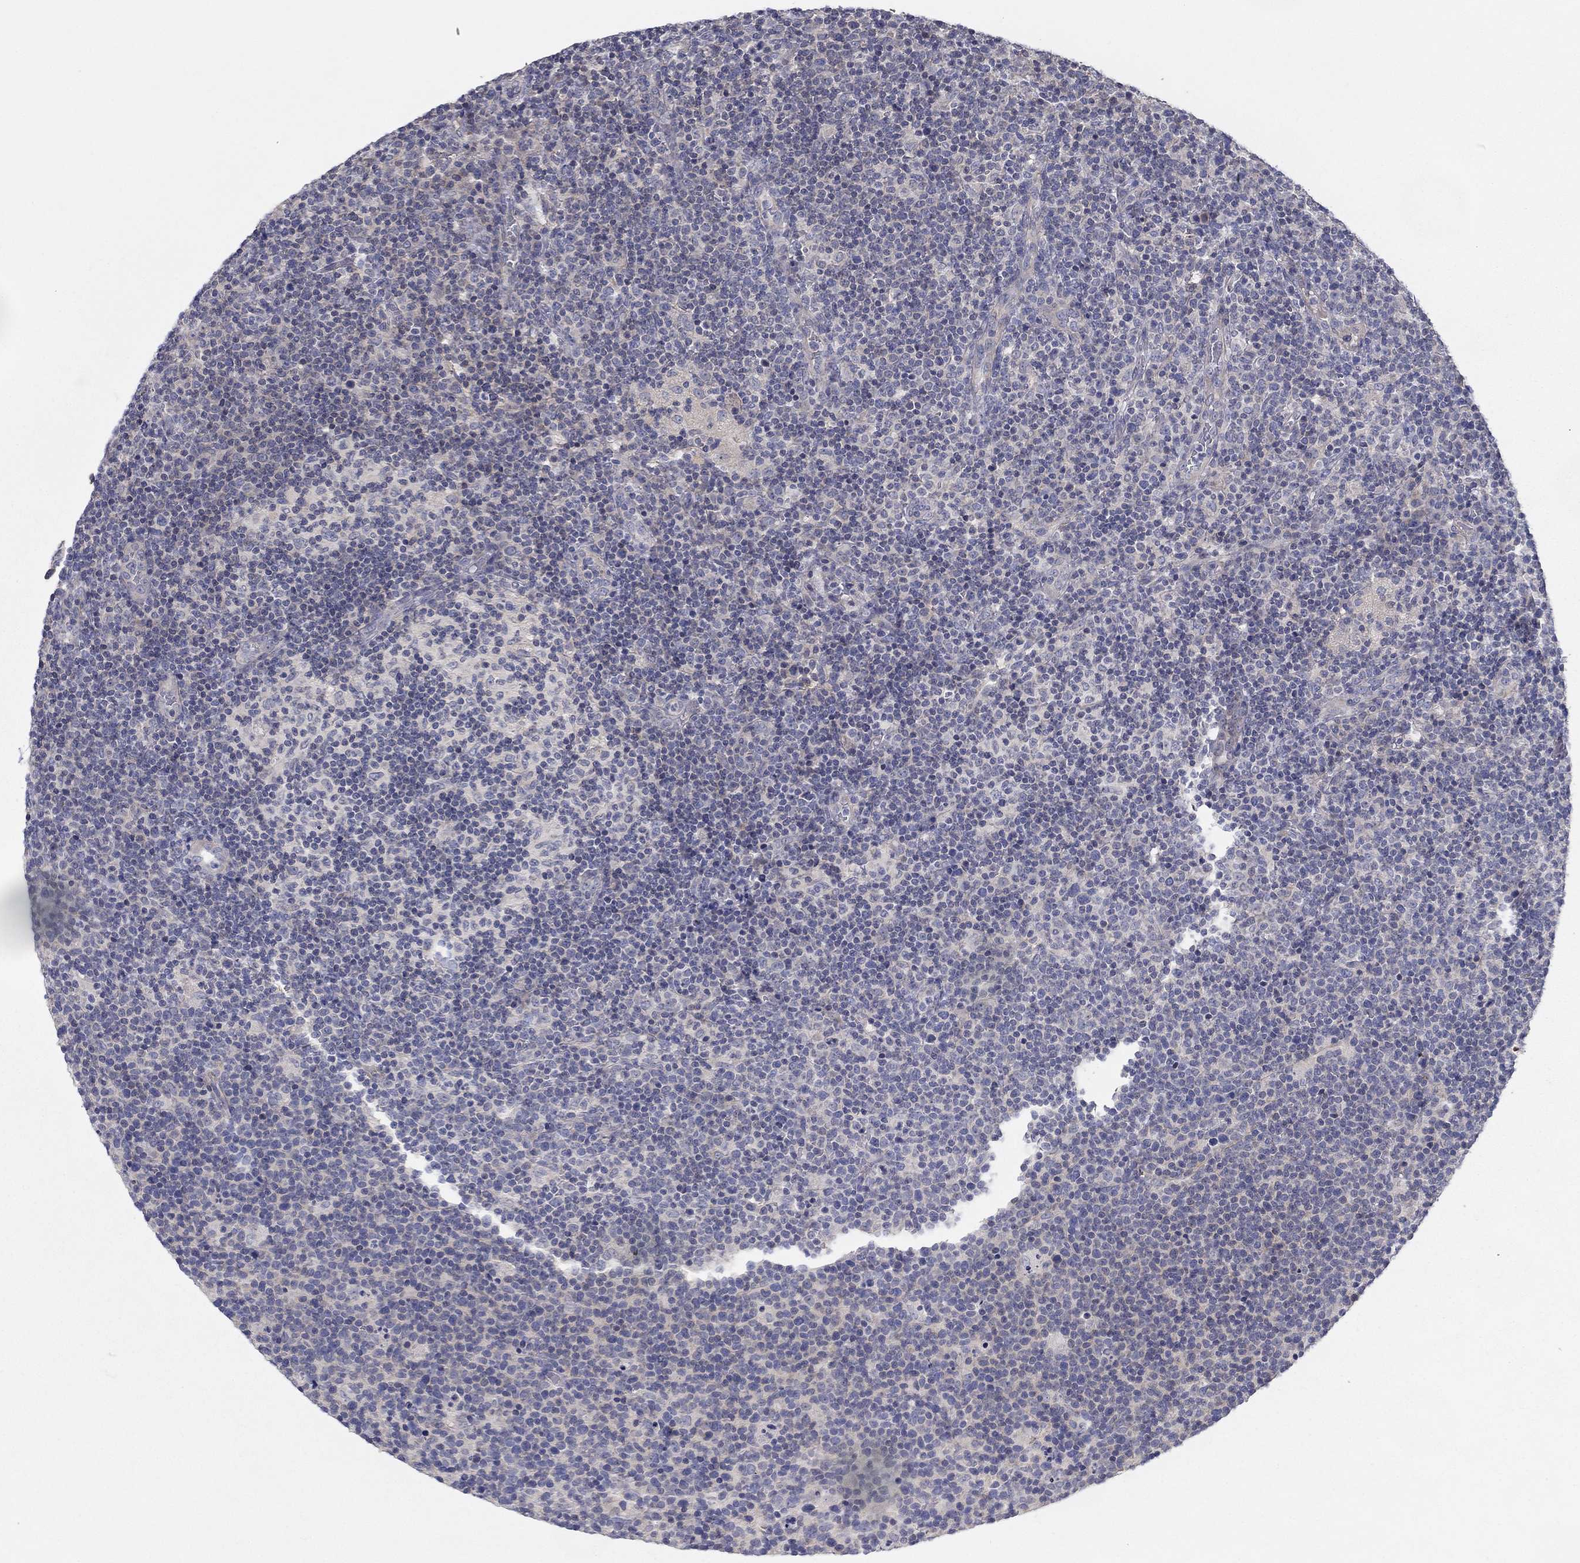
{"staining": {"intensity": "negative", "quantity": "none", "location": "none"}, "tissue": "lymphoma", "cell_type": "Tumor cells", "image_type": "cancer", "snomed": [{"axis": "morphology", "description": "Malignant lymphoma, non-Hodgkin's type, High grade"}, {"axis": "topography", "description": "Lymph node"}], "caption": "This is an immunohistochemistry histopathology image of human high-grade malignant lymphoma, non-Hodgkin's type. There is no expression in tumor cells.", "gene": "GRK7", "patient": {"sex": "male", "age": 61}}